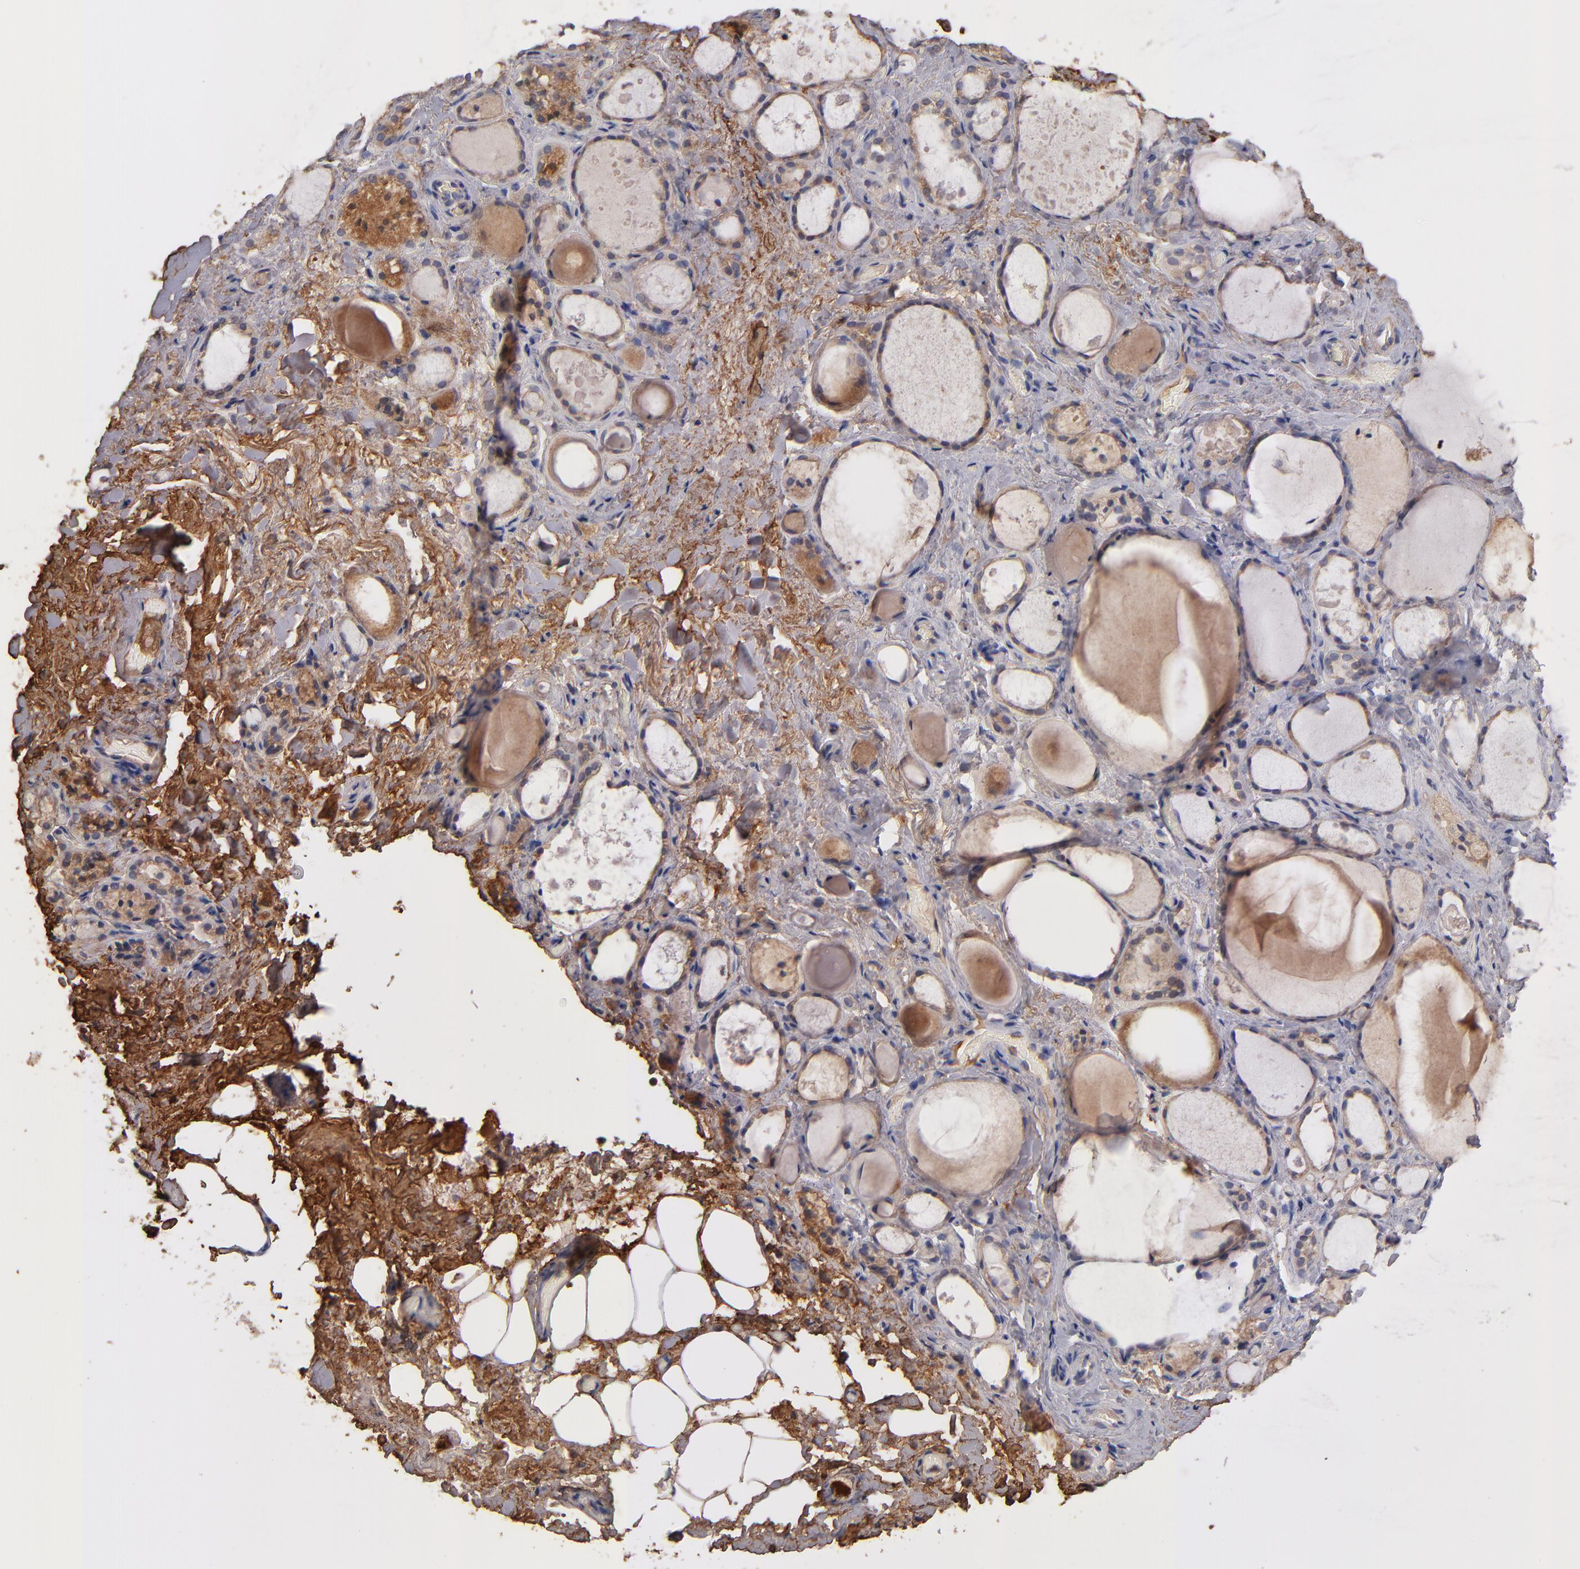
{"staining": {"intensity": "moderate", "quantity": ">75%", "location": "cytoplasmic/membranous"}, "tissue": "thyroid gland", "cell_type": "Glandular cells", "image_type": "normal", "snomed": [{"axis": "morphology", "description": "Normal tissue, NOS"}, {"axis": "topography", "description": "Thyroid gland"}], "caption": "Immunohistochemistry (IHC) of unremarkable thyroid gland displays medium levels of moderate cytoplasmic/membranous expression in approximately >75% of glandular cells.", "gene": "DACT1", "patient": {"sex": "female", "age": 75}}